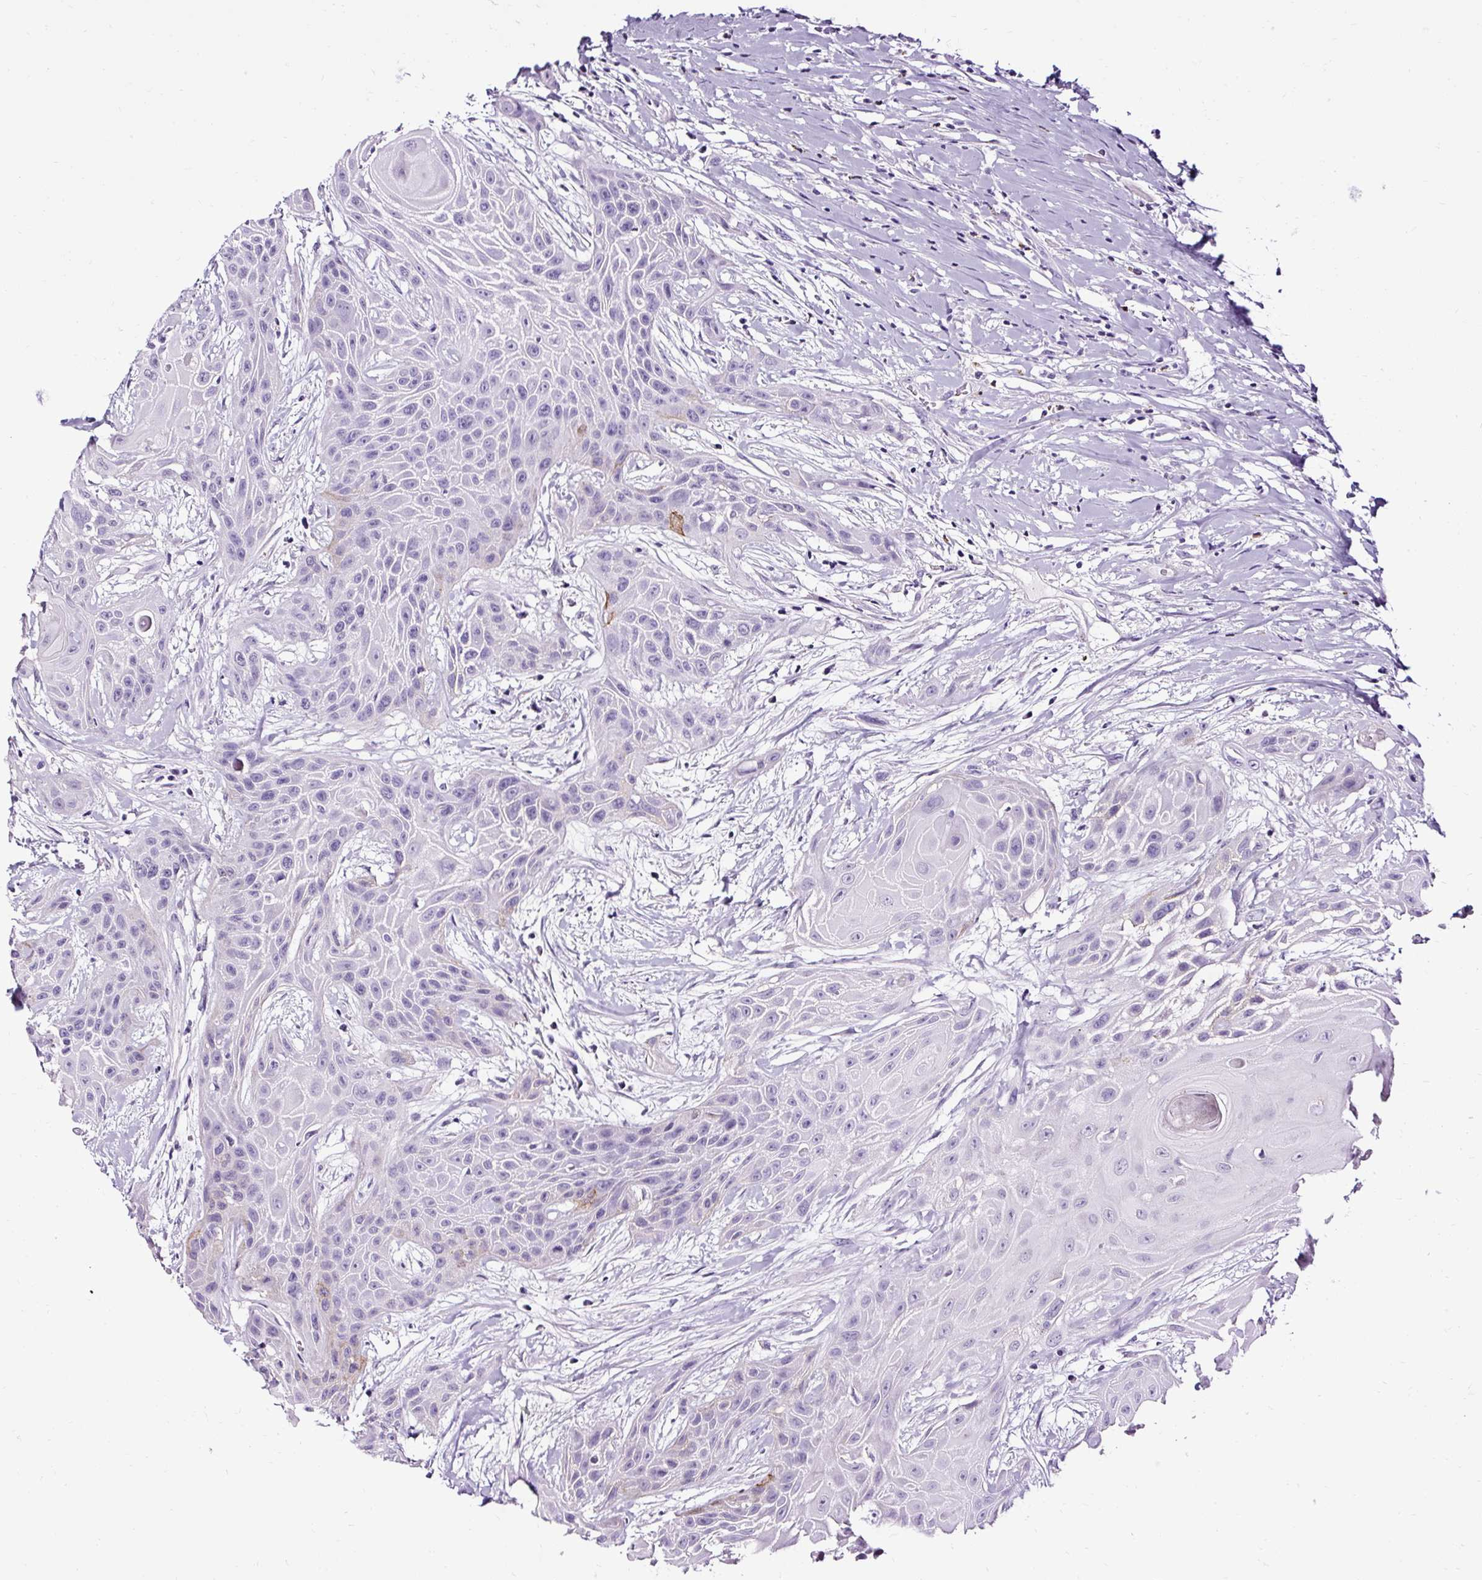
{"staining": {"intensity": "negative", "quantity": "none", "location": "none"}, "tissue": "head and neck cancer", "cell_type": "Tumor cells", "image_type": "cancer", "snomed": [{"axis": "morphology", "description": "Squamous cell carcinoma, NOS"}, {"axis": "topography", "description": "Head-Neck"}], "caption": "Head and neck cancer (squamous cell carcinoma) stained for a protein using immunohistochemistry displays no staining tumor cells.", "gene": "SLC7A8", "patient": {"sex": "female", "age": 73}}